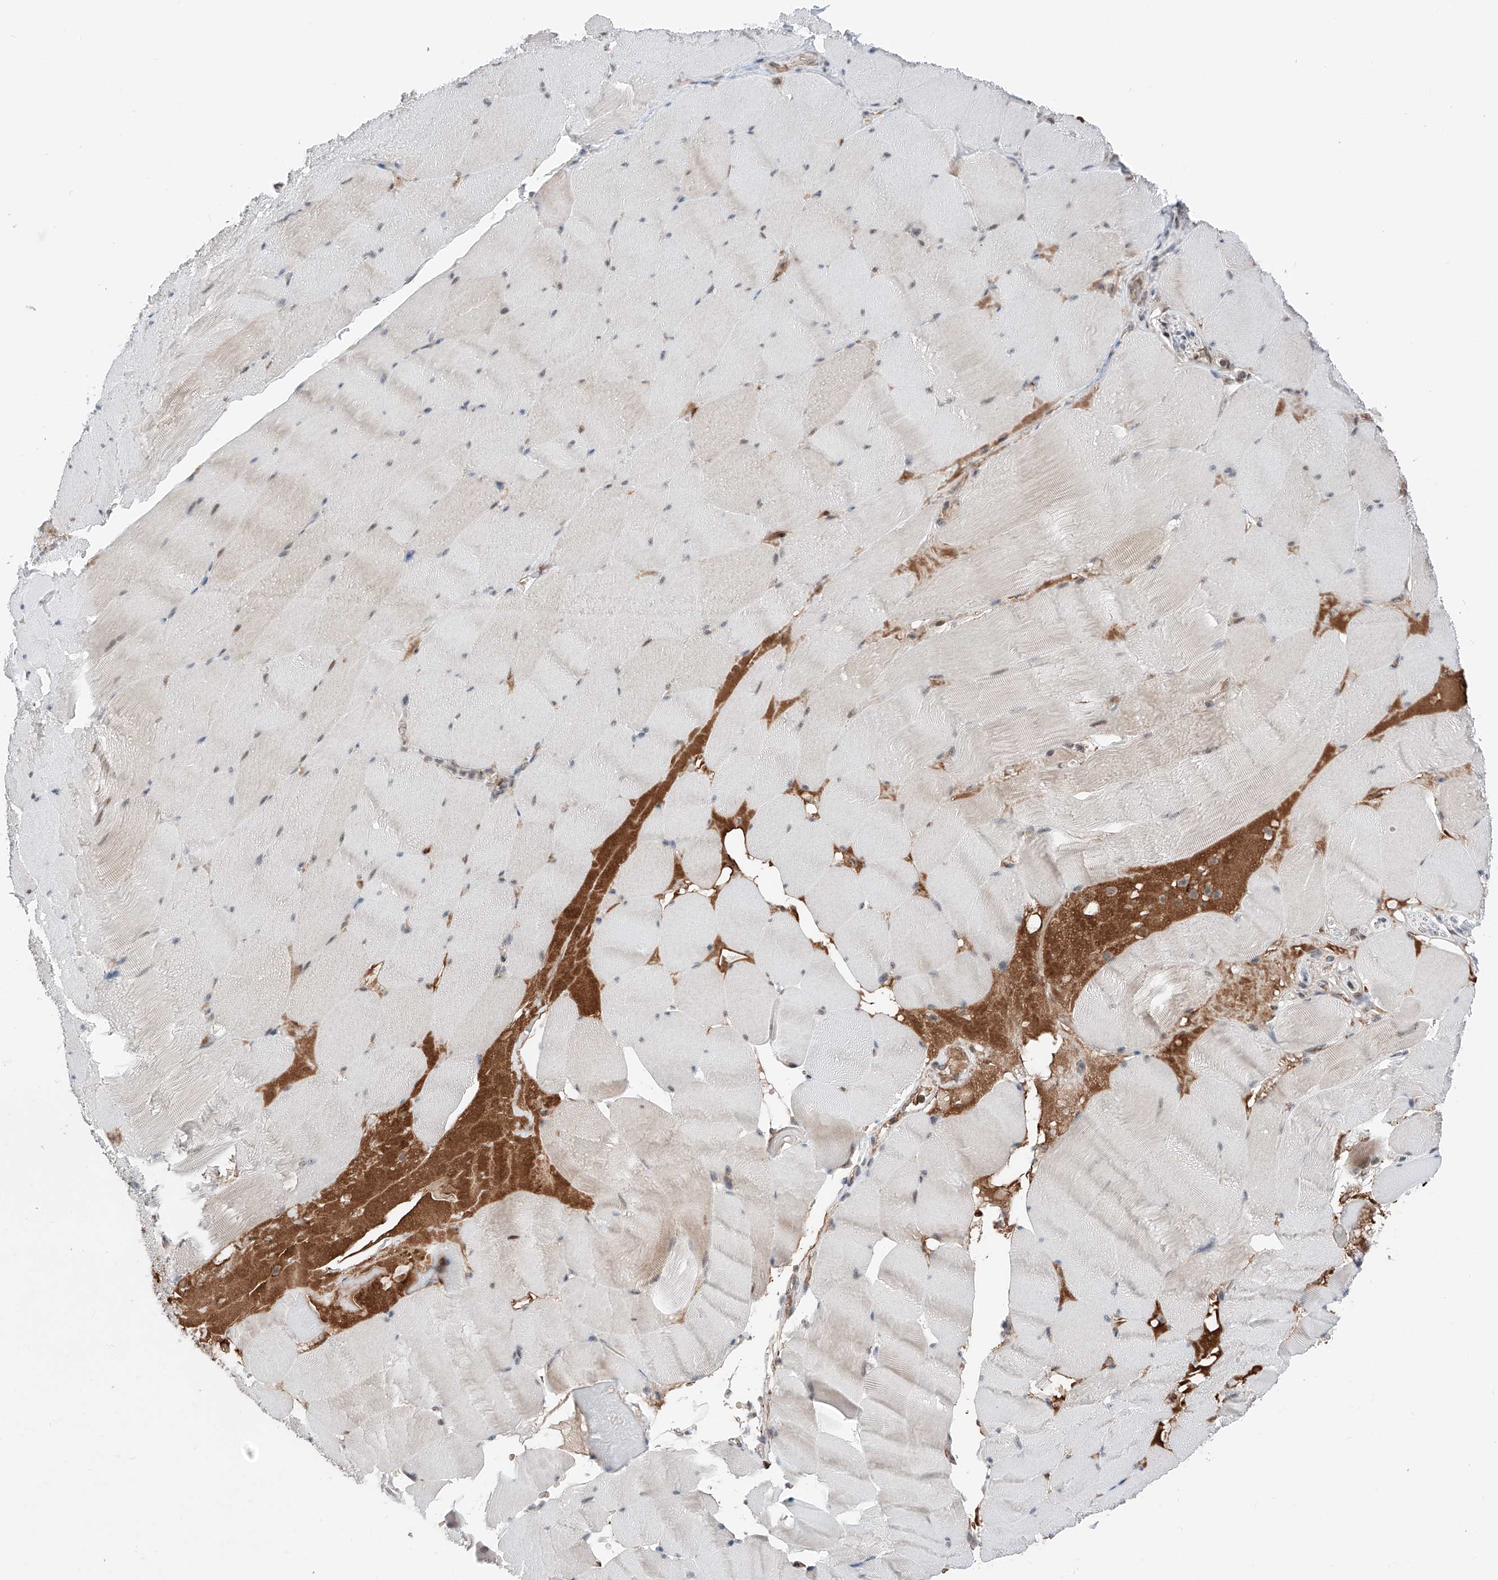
{"staining": {"intensity": "weak", "quantity": ">75%", "location": "cytoplasmic/membranous,nuclear"}, "tissue": "skeletal muscle", "cell_type": "Myocytes", "image_type": "normal", "snomed": [{"axis": "morphology", "description": "Normal tissue, NOS"}, {"axis": "topography", "description": "Skeletal muscle"}], "caption": "Immunohistochemical staining of normal human skeletal muscle exhibits low levels of weak cytoplasmic/membranous,nuclear positivity in approximately >75% of myocytes.", "gene": "ZSCAN29", "patient": {"sex": "male", "age": 62}}